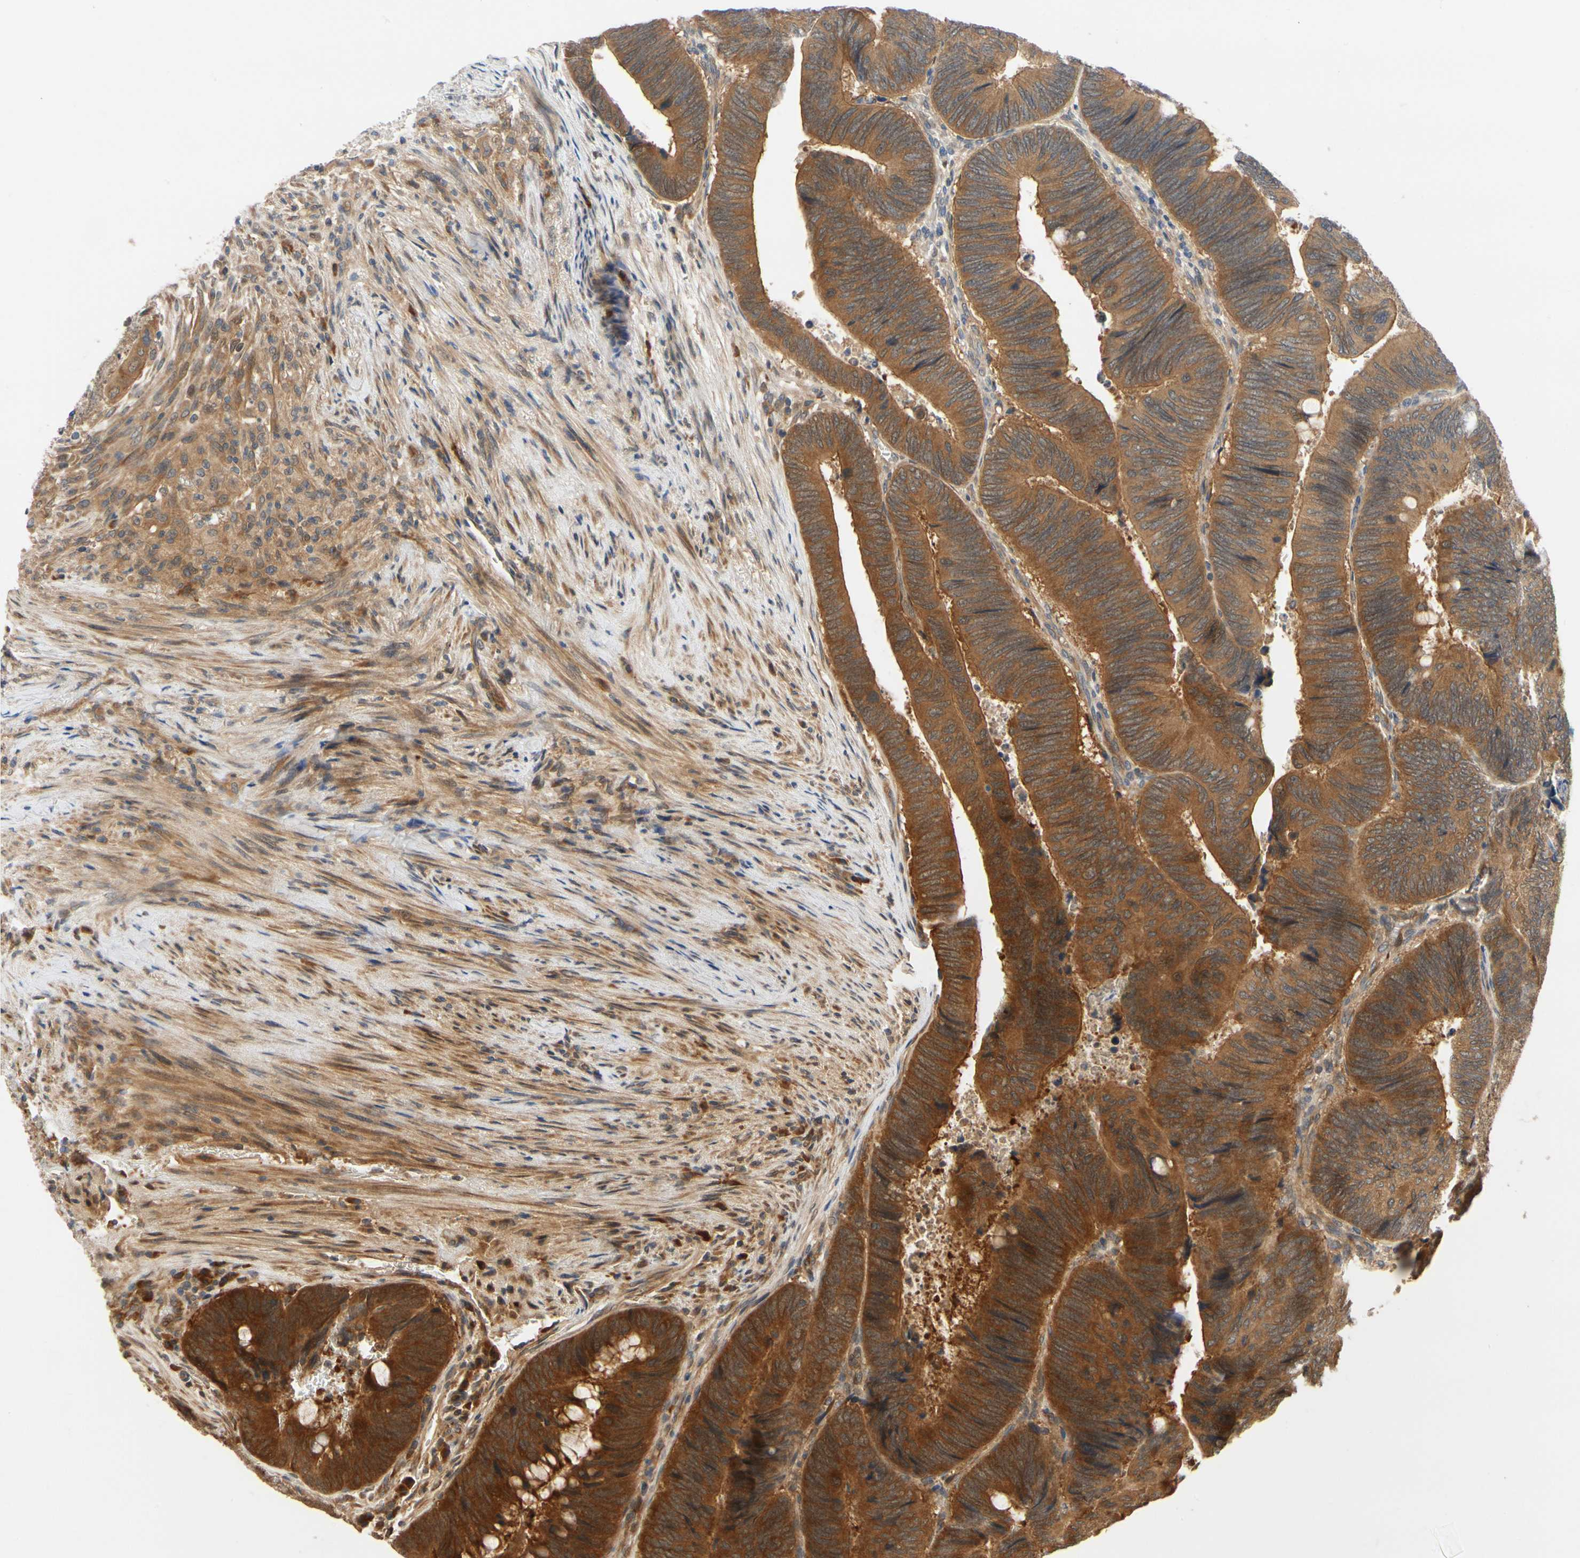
{"staining": {"intensity": "strong", "quantity": ">75%", "location": "cytoplasmic/membranous"}, "tissue": "colorectal cancer", "cell_type": "Tumor cells", "image_type": "cancer", "snomed": [{"axis": "morphology", "description": "Normal tissue, NOS"}, {"axis": "morphology", "description": "Adenocarcinoma, NOS"}, {"axis": "topography", "description": "Rectum"}, {"axis": "topography", "description": "Peripheral nerve tissue"}], "caption": "Tumor cells show high levels of strong cytoplasmic/membranous positivity in about >75% of cells in adenocarcinoma (colorectal).", "gene": "TDRP", "patient": {"sex": "male", "age": 92}}